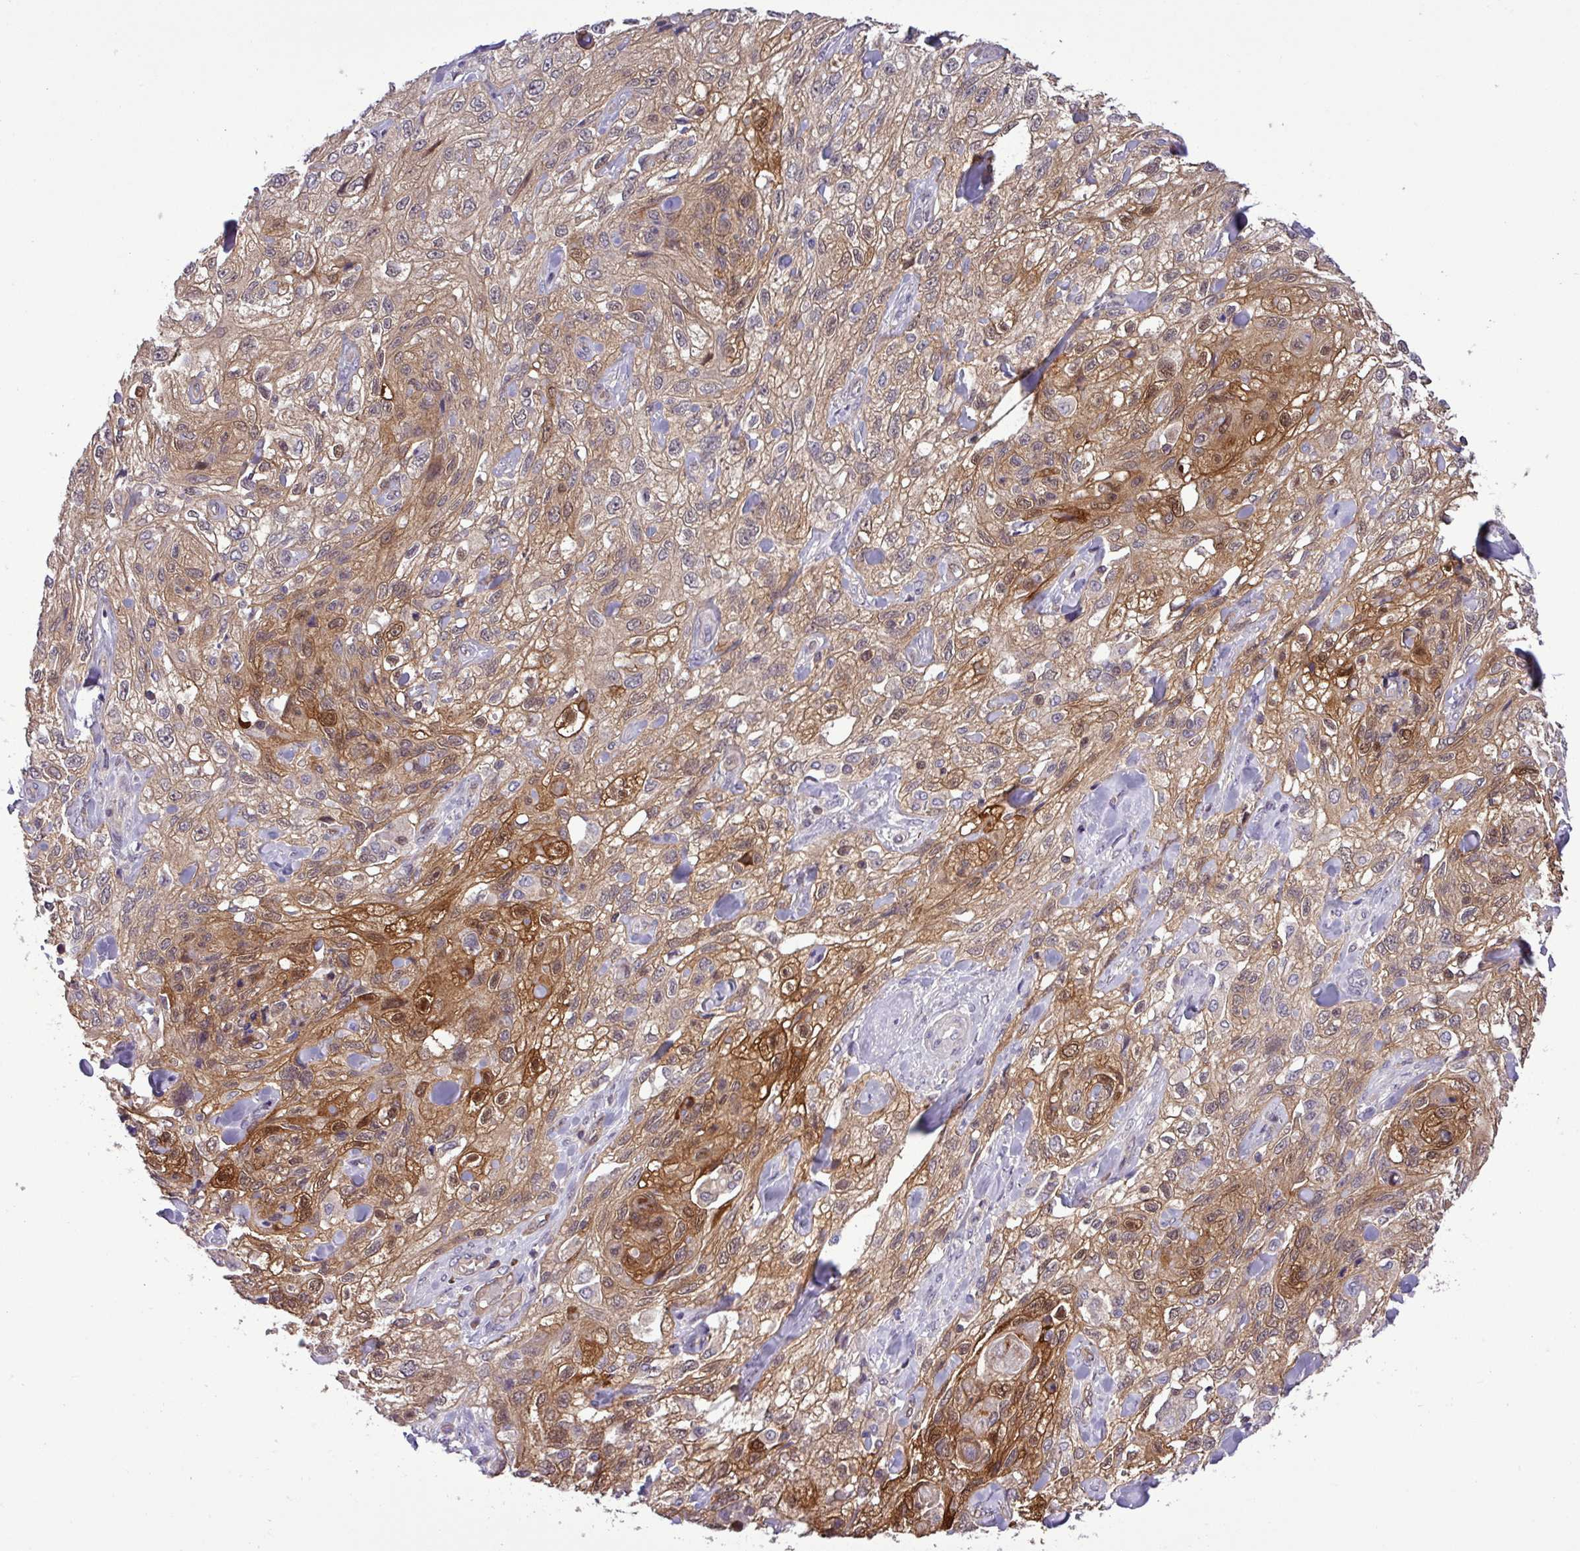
{"staining": {"intensity": "moderate", "quantity": ">75%", "location": "cytoplasmic/membranous,nuclear"}, "tissue": "skin cancer", "cell_type": "Tumor cells", "image_type": "cancer", "snomed": [{"axis": "morphology", "description": "Squamous cell carcinoma, NOS"}, {"axis": "topography", "description": "Skin"}, {"axis": "topography", "description": "Vulva"}], "caption": "A brown stain labels moderate cytoplasmic/membranous and nuclear expression of a protein in skin cancer (squamous cell carcinoma) tumor cells.", "gene": "CARHSP1", "patient": {"sex": "female", "age": 86}}